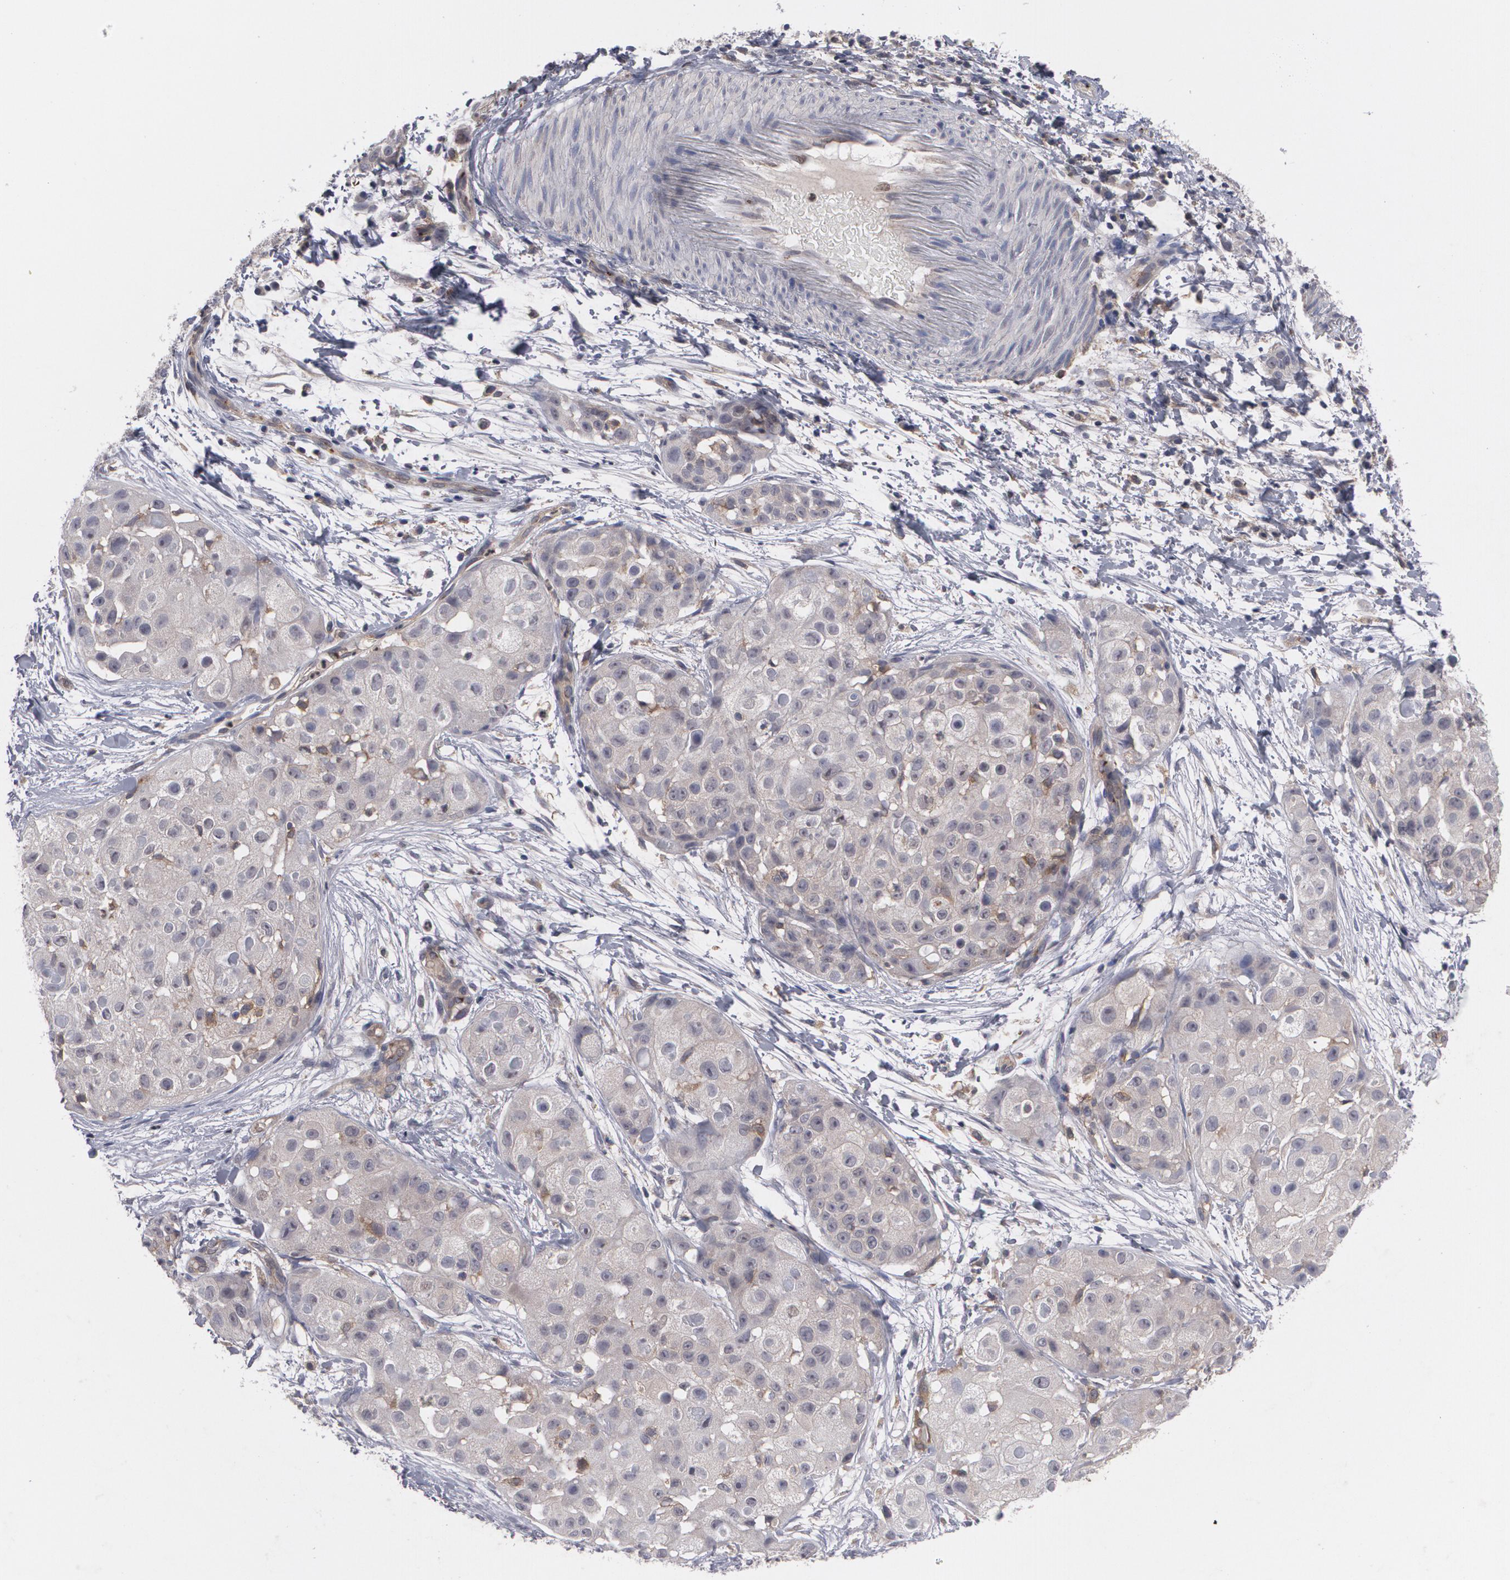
{"staining": {"intensity": "negative", "quantity": "none", "location": "none"}, "tissue": "skin cancer", "cell_type": "Tumor cells", "image_type": "cancer", "snomed": [{"axis": "morphology", "description": "Squamous cell carcinoma, NOS"}, {"axis": "topography", "description": "Skin"}], "caption": "Tumor cells show no significant protein expression in skin squamous cell carcinoma.", "gene": "HTT", "patient": {"sex": "female", "age": 57}}